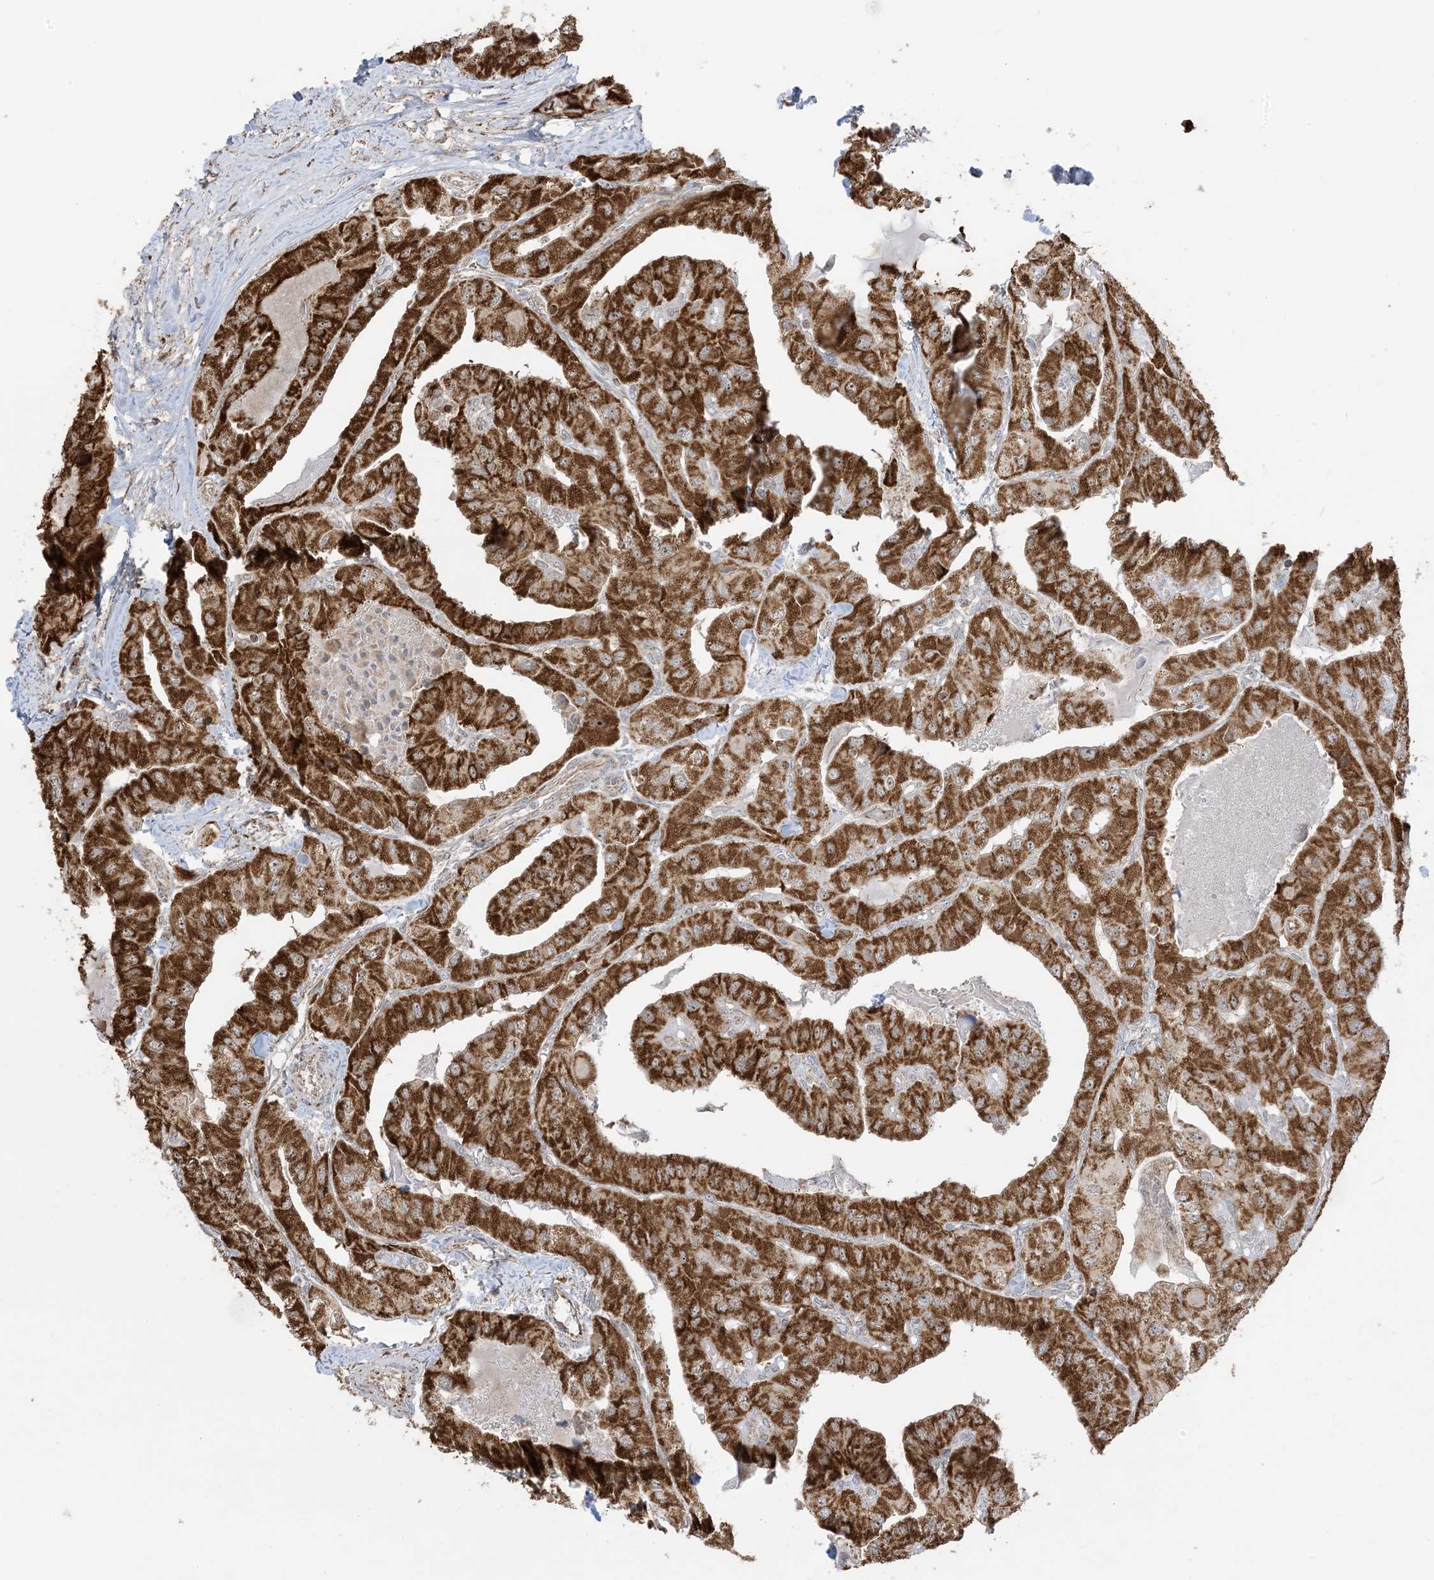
{"staining": {"intensity": "strong", "quantity": ">75%", "location": "cytoplasmic/membranous"}, "tissue": "thyroid cancer", "cell_type": "Tumor cells", "image_type": "cancer", "snomed": [{"axis": "morphology", "description": "Papillary adenocarcinoma, NOS"}, {"axis": "topography", "description": "Thyroid gland"}], "caption": "A micrograph of papillary adenocarcinoma (thyroid) stained for a protein reveals strong cytoplasmic/membranous brown staining in tumor cells.", "gene": "MAPKBP1", "patient": {"sex": "female", "age": 59}}